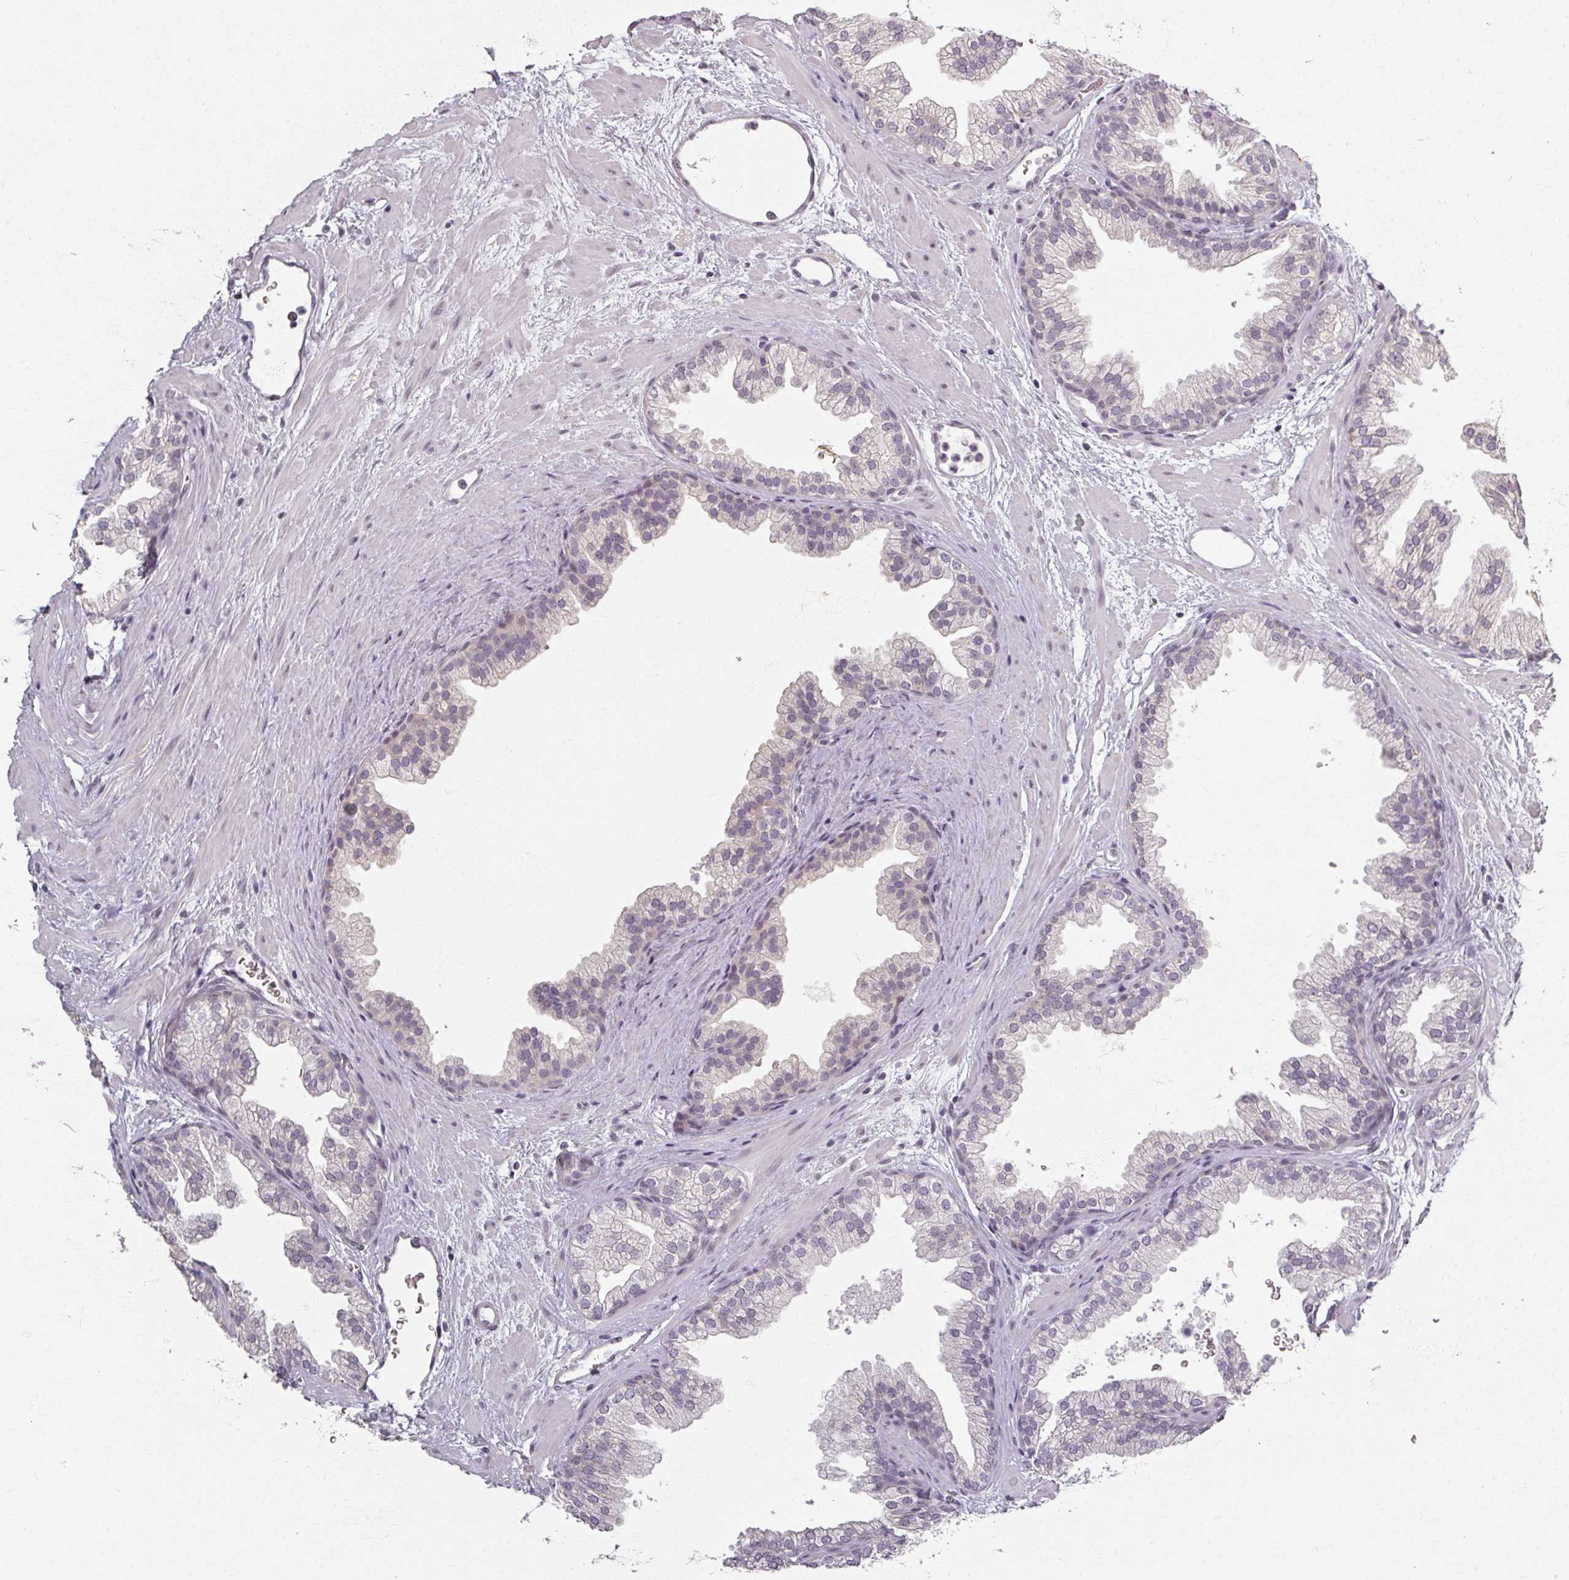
{"staining": {"intensity": "negative", "quantity": "none", "location": "none"}, "tissue": "prostate", "cell_type": "Glandular cells", "image_type": "normal", "snomed": [{"axis": "morphology", "description": "Normal tissue, NOS"}, {"axis": "topography", "description": "Prostate"}], "caption": "This is an immunohistochemistry (IHC) photomicrograph of normal prostate. There is no staining in glandular cells.", "gene": "RIPOR3", "patient": {"sex": "male", "age": 37}}